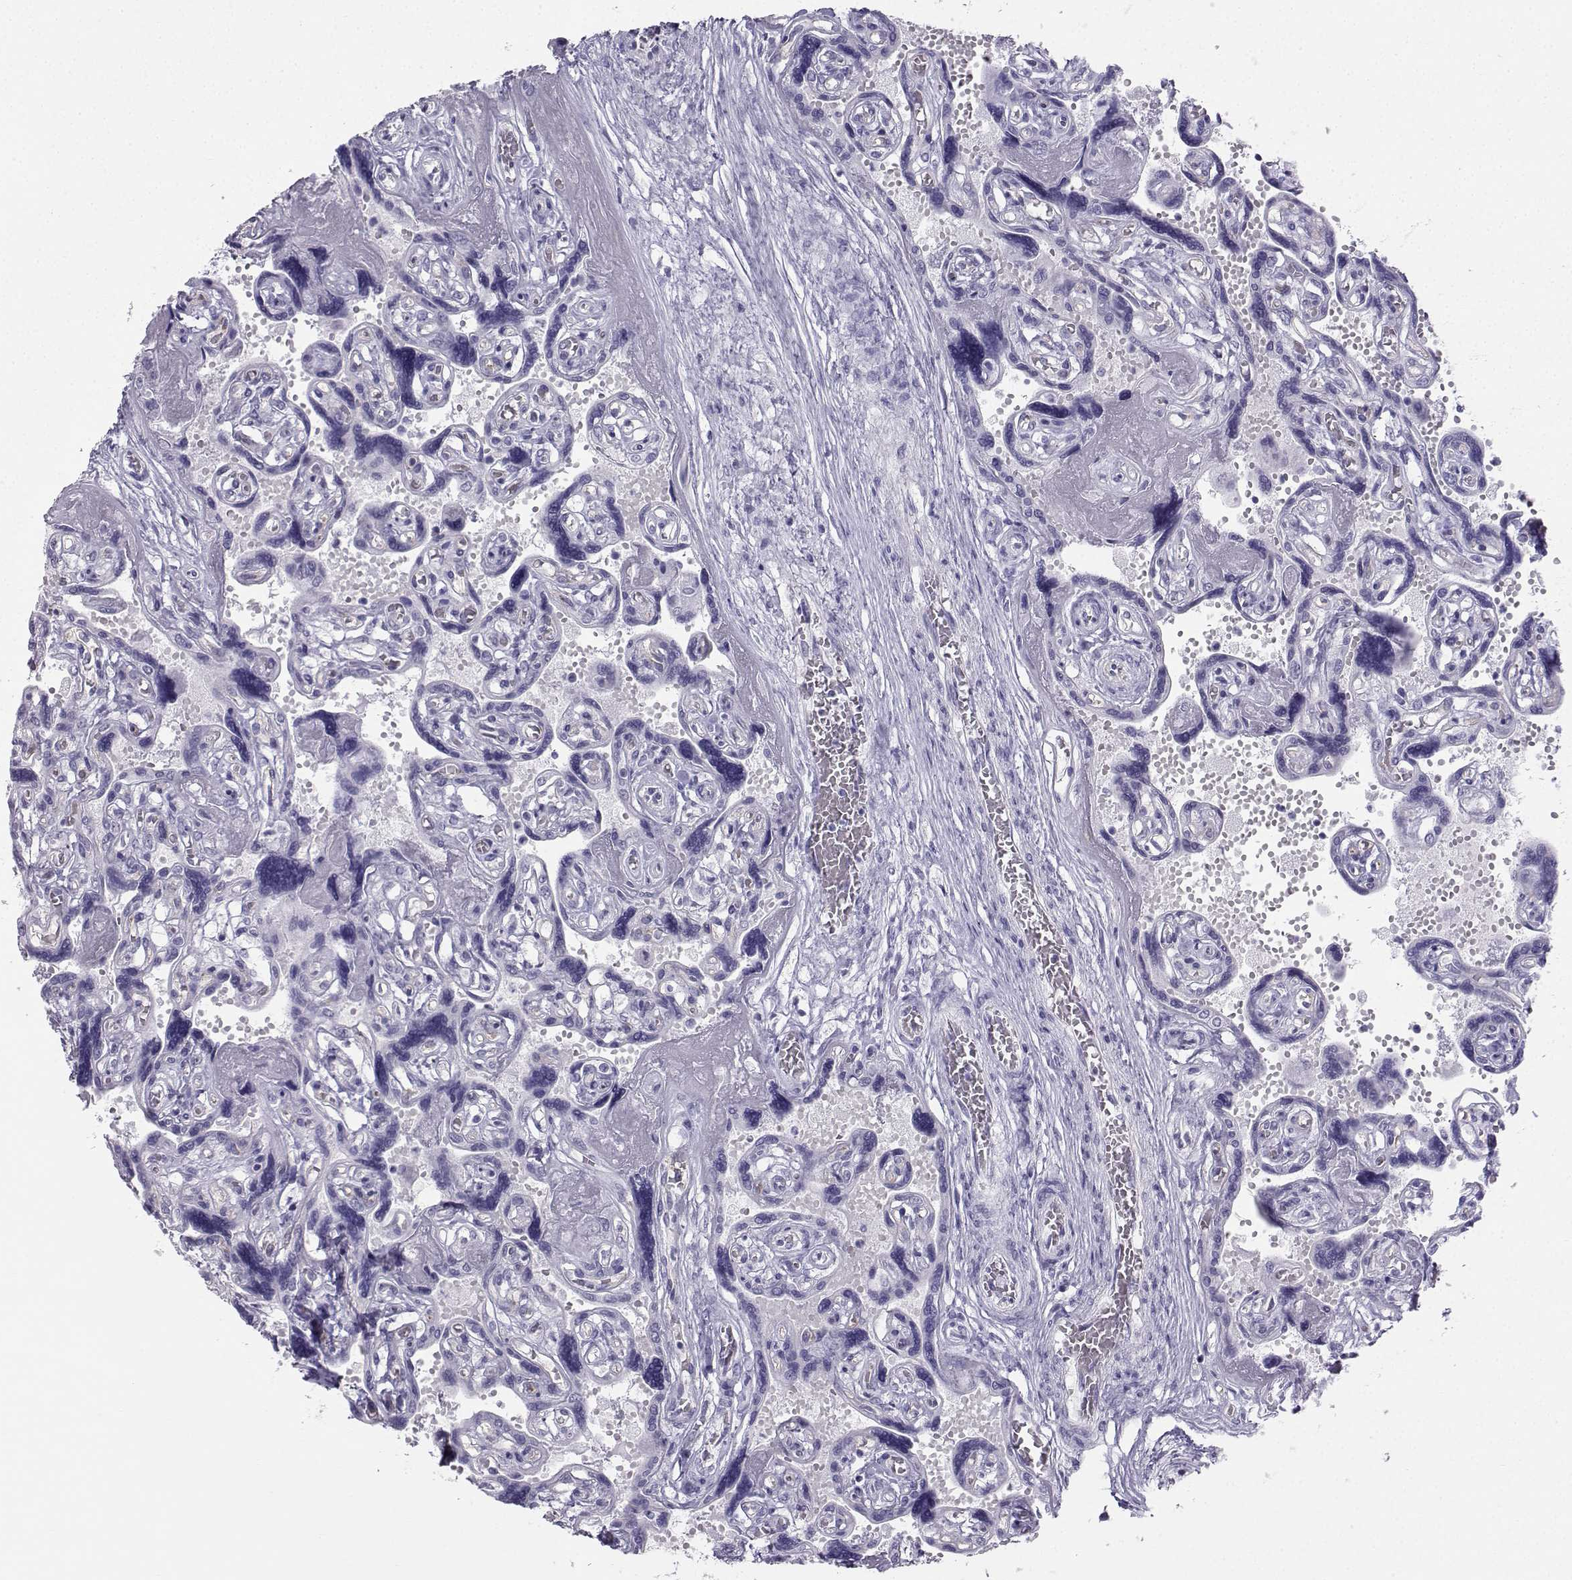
{"staining": {"intensity": "negative", "quantity": "none", "location": "none"}, "tissue": "placenta", "cell_type": "Decidual cells", "image_type": "normal", "snomed": [{"axis": "morphology", "description": "Normal tissue, NOS"}, {"axis": "topography", "description": "Placenta"}], "caption": "A histopathology image of placenta stained for a protein shows no brown staining in decidual cells.", "gene": "IQCD", "patient": {"sex": "female", "age": 32}}